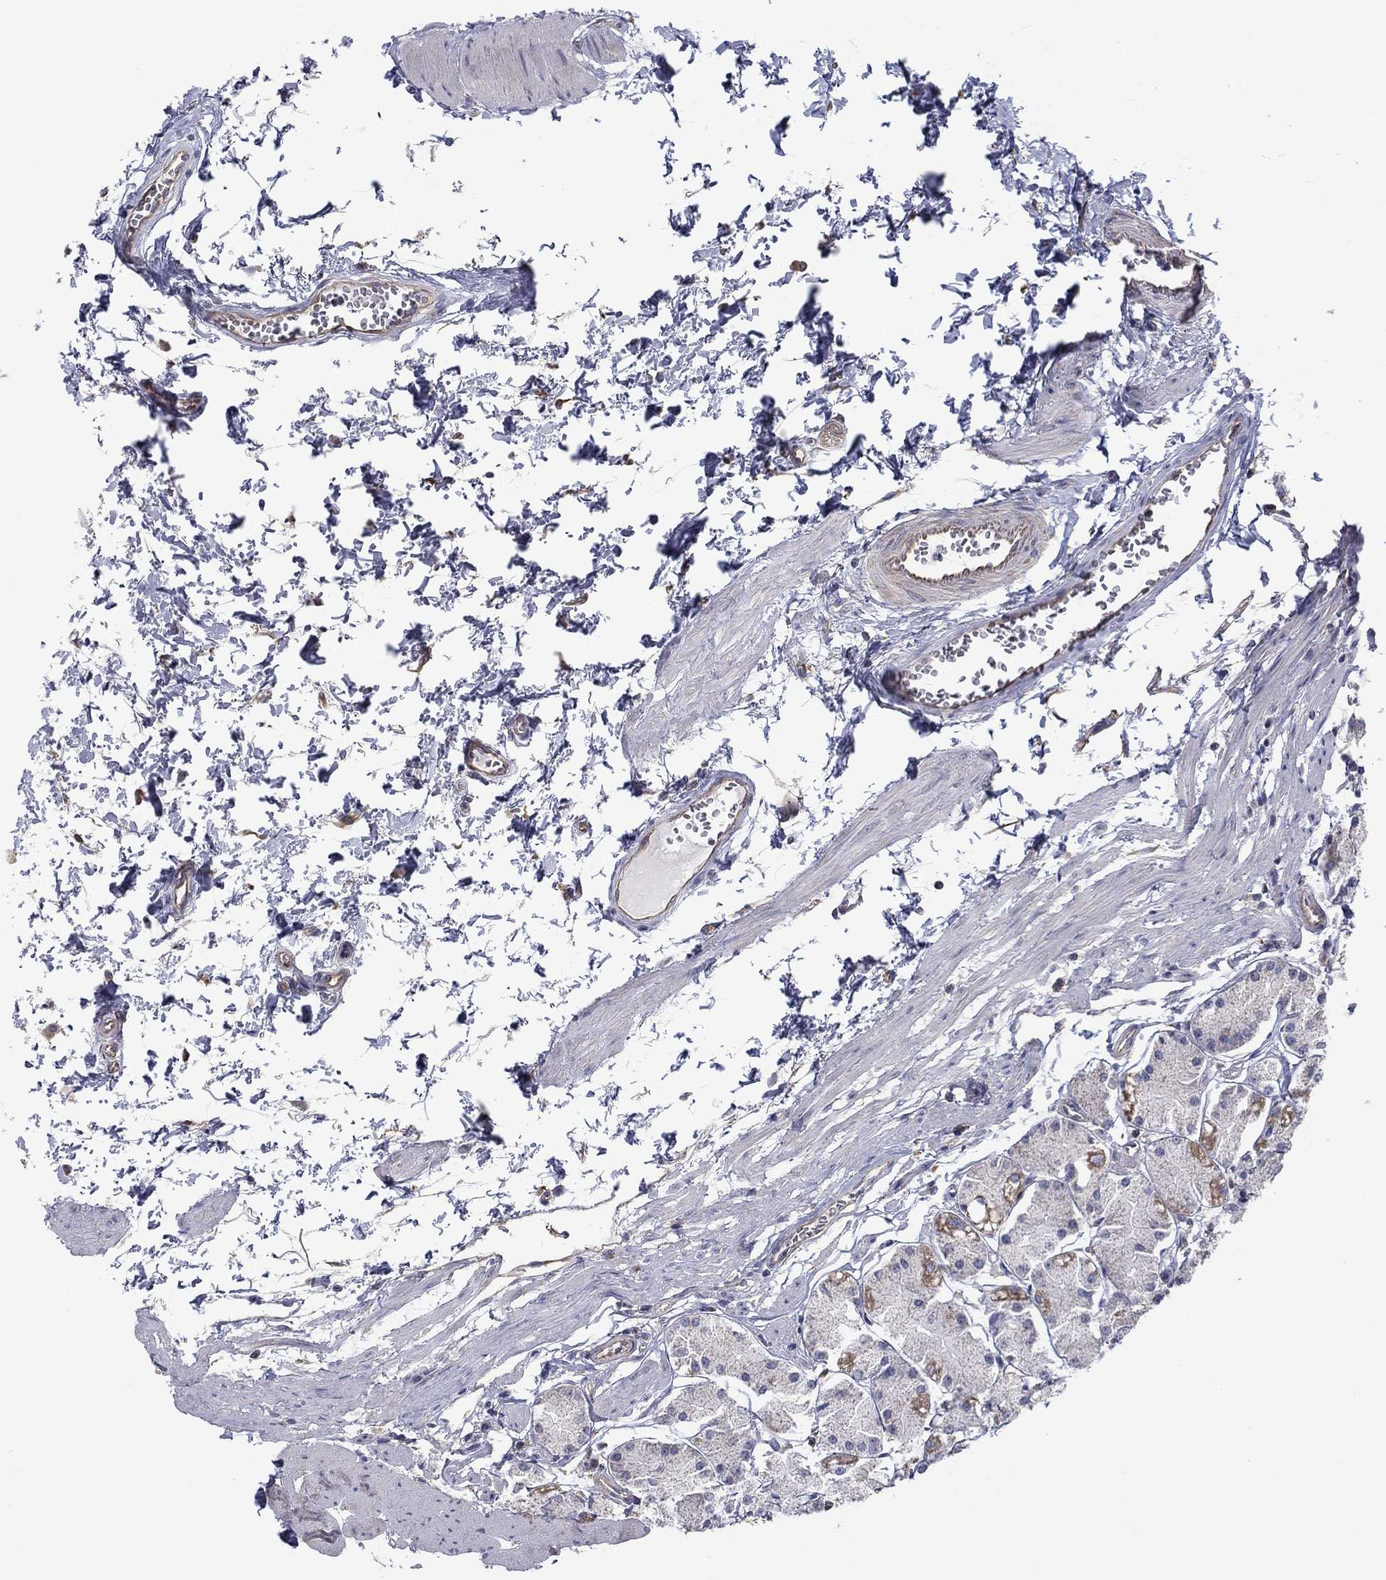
{"staining": {"intensity": "moderate", "quantity": "<25%", "location": "cytoplasmic/membranous"}, "tissue": "stomach", "cell_type": "Glandular cells", "image_type": "normal", "snomed": [{"axis": "morphology", "description": "Normal tissue, NOS"}, {"axis": "topography", "description": "Stomach, upper"}], "caption": "The photomicrograph reveals staining of unremarkable stomach, revealing moderate cytoplasmic/membranous protein positivity (brown color) within glandular cells.", "gene": "CAMKK2", "patient": {"sex": "male", "age": 60}}